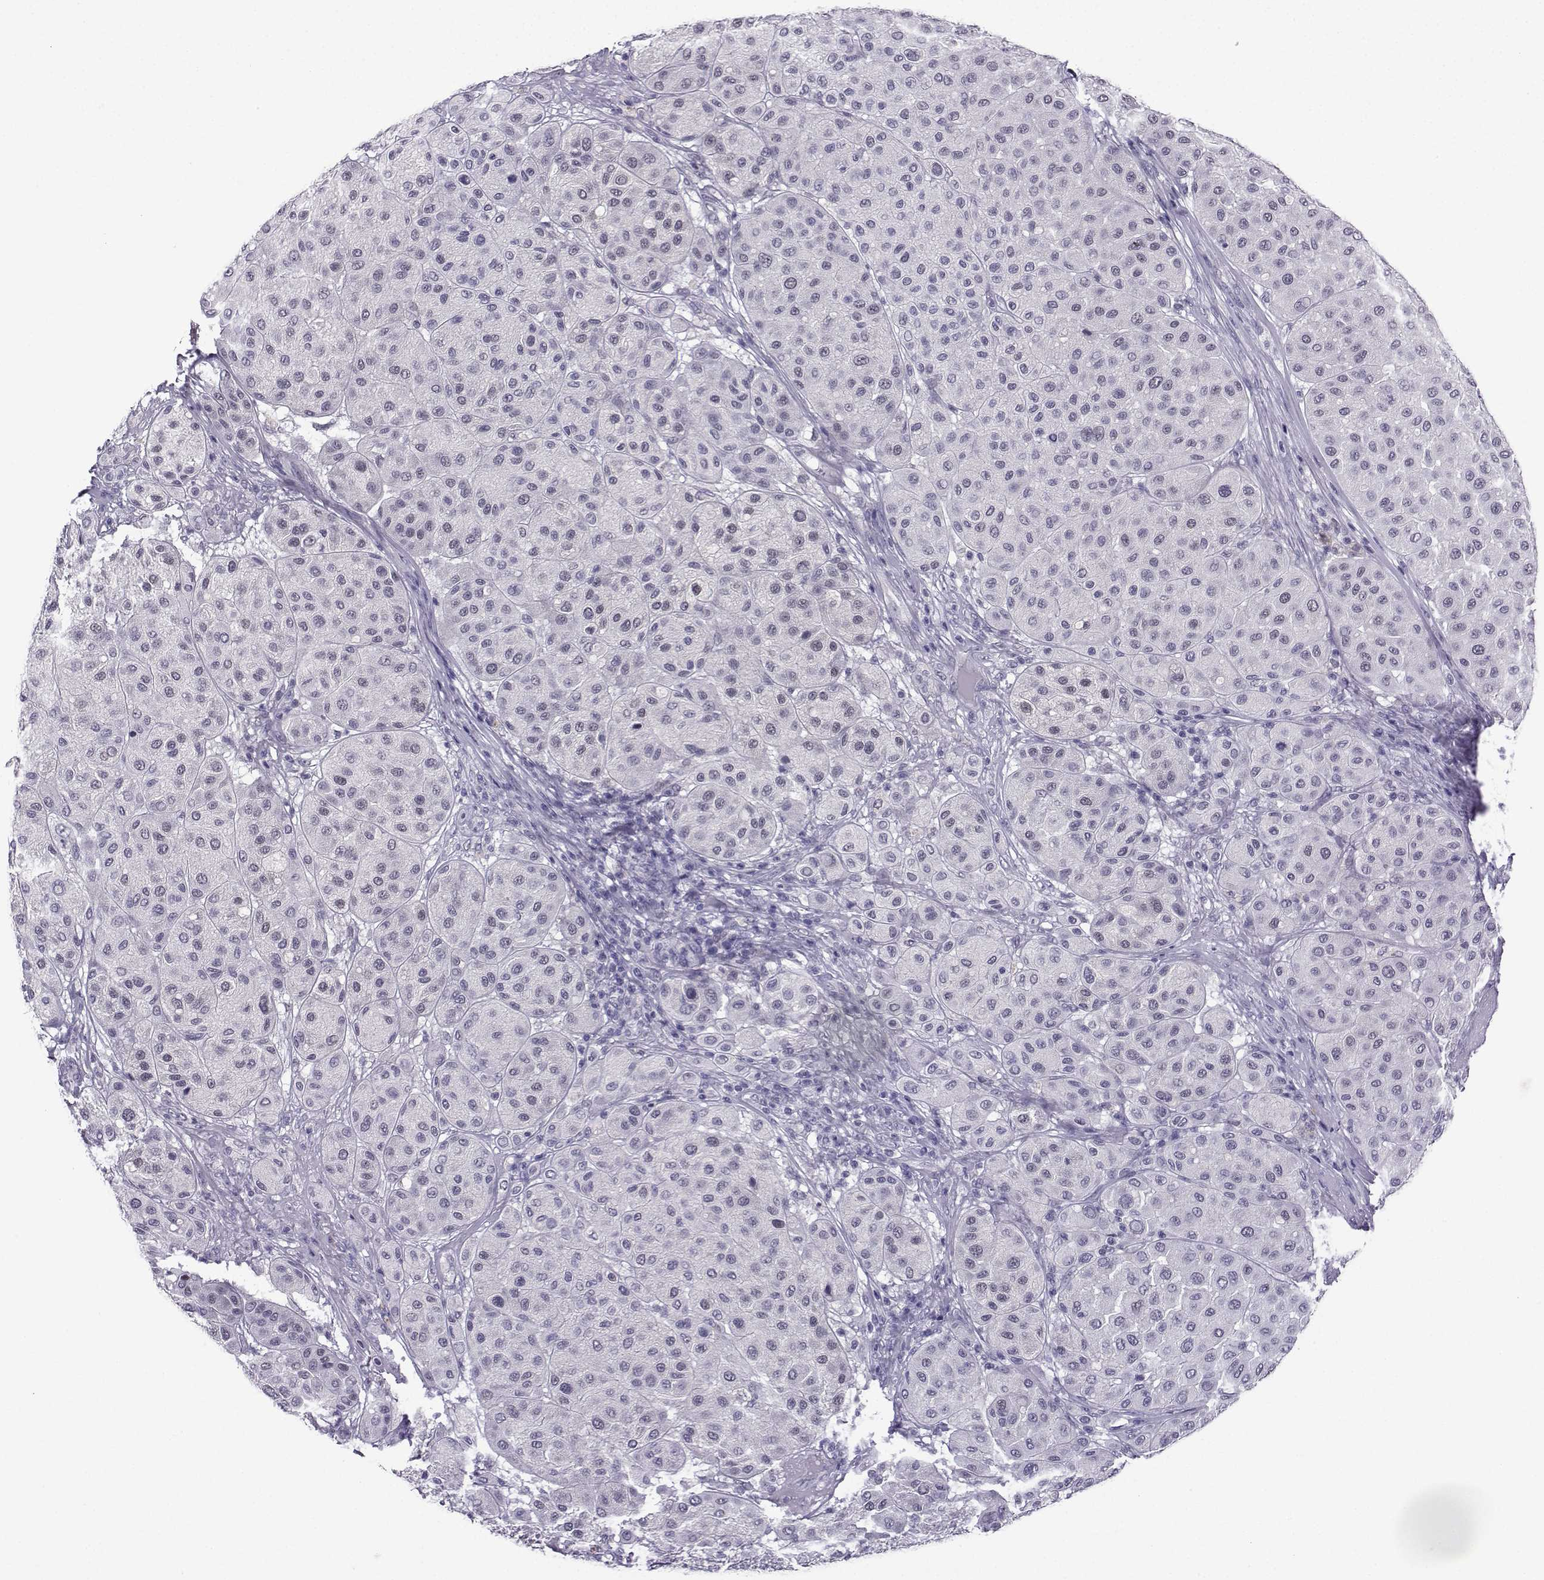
{"staining": {"intensity": "negative", "quantity": "none", "location": "none"}, "tissue": "melanoma", "cell_type": "Tumor cells", "image_type": "cancer", "snomed": [{"axis": "morphology", "description": "Malignant melanoma, Metastatic site"}, {"axis": "topography", "description": "Smooth muscle"}], "caption": "IHC histopathology image of melanoma stained for a protein (brown), which reveals no staining in tumor cells.", "gene": "LRFN2", "patient": {"sex": "male", "age": 41}}